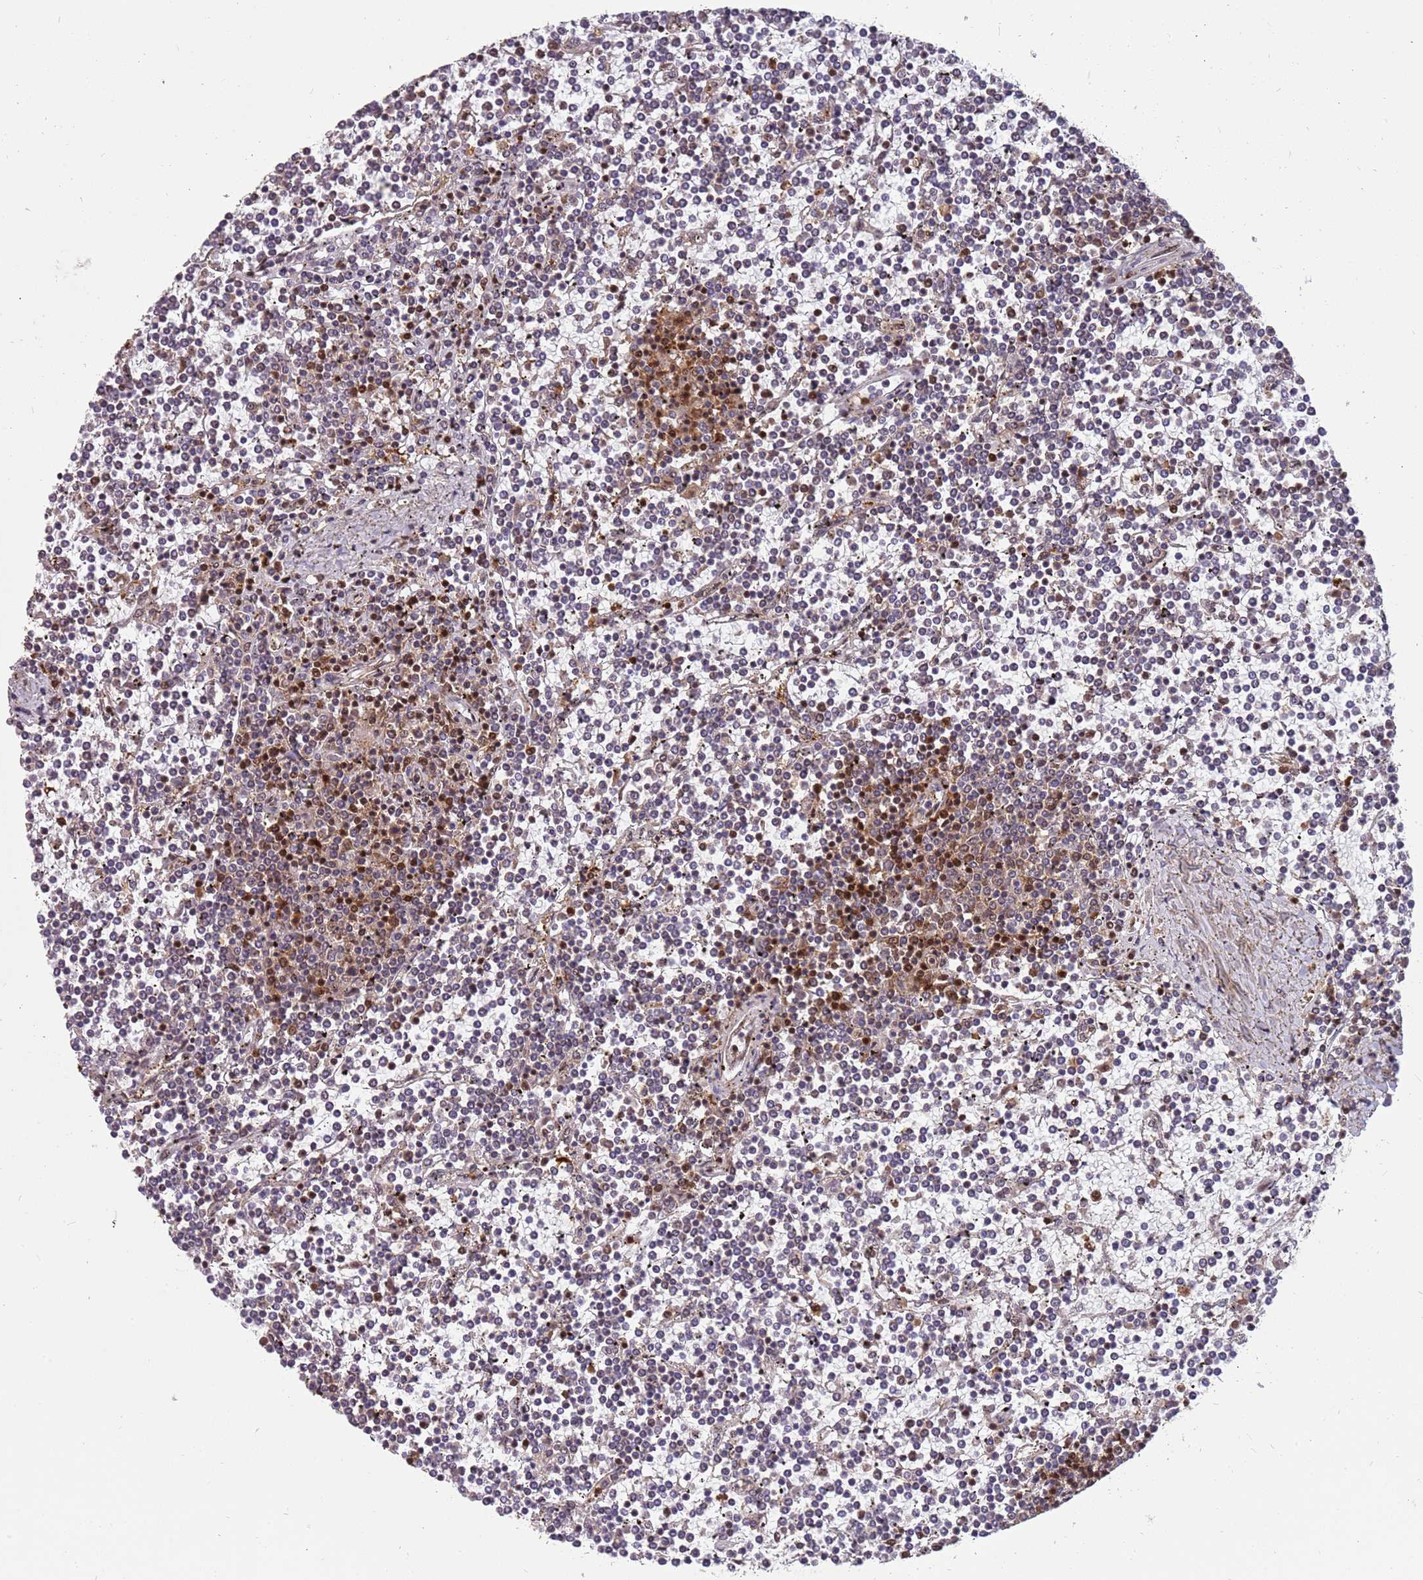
{"staining": {"intensity": "negative", "quantity": "none", "location": "none"}, "tissue": "lymphoma", "cell_type": "Tumor cells", "image_type": "cancer", "snomed": [{"axis": "morphology", "description": "Malignant lymphoma, non-Hodgkin's type, Low grade"}, {"axis": "topography", "description": "Spleen"}], "caption": "IHC image of low-grade malignant lymphoma, non-Hodgkin's type stained for a protein (brown), which reveals no expression in tumor cells.", "gene": "GBP2", "patient": {"sex": "female", "age": 19}}